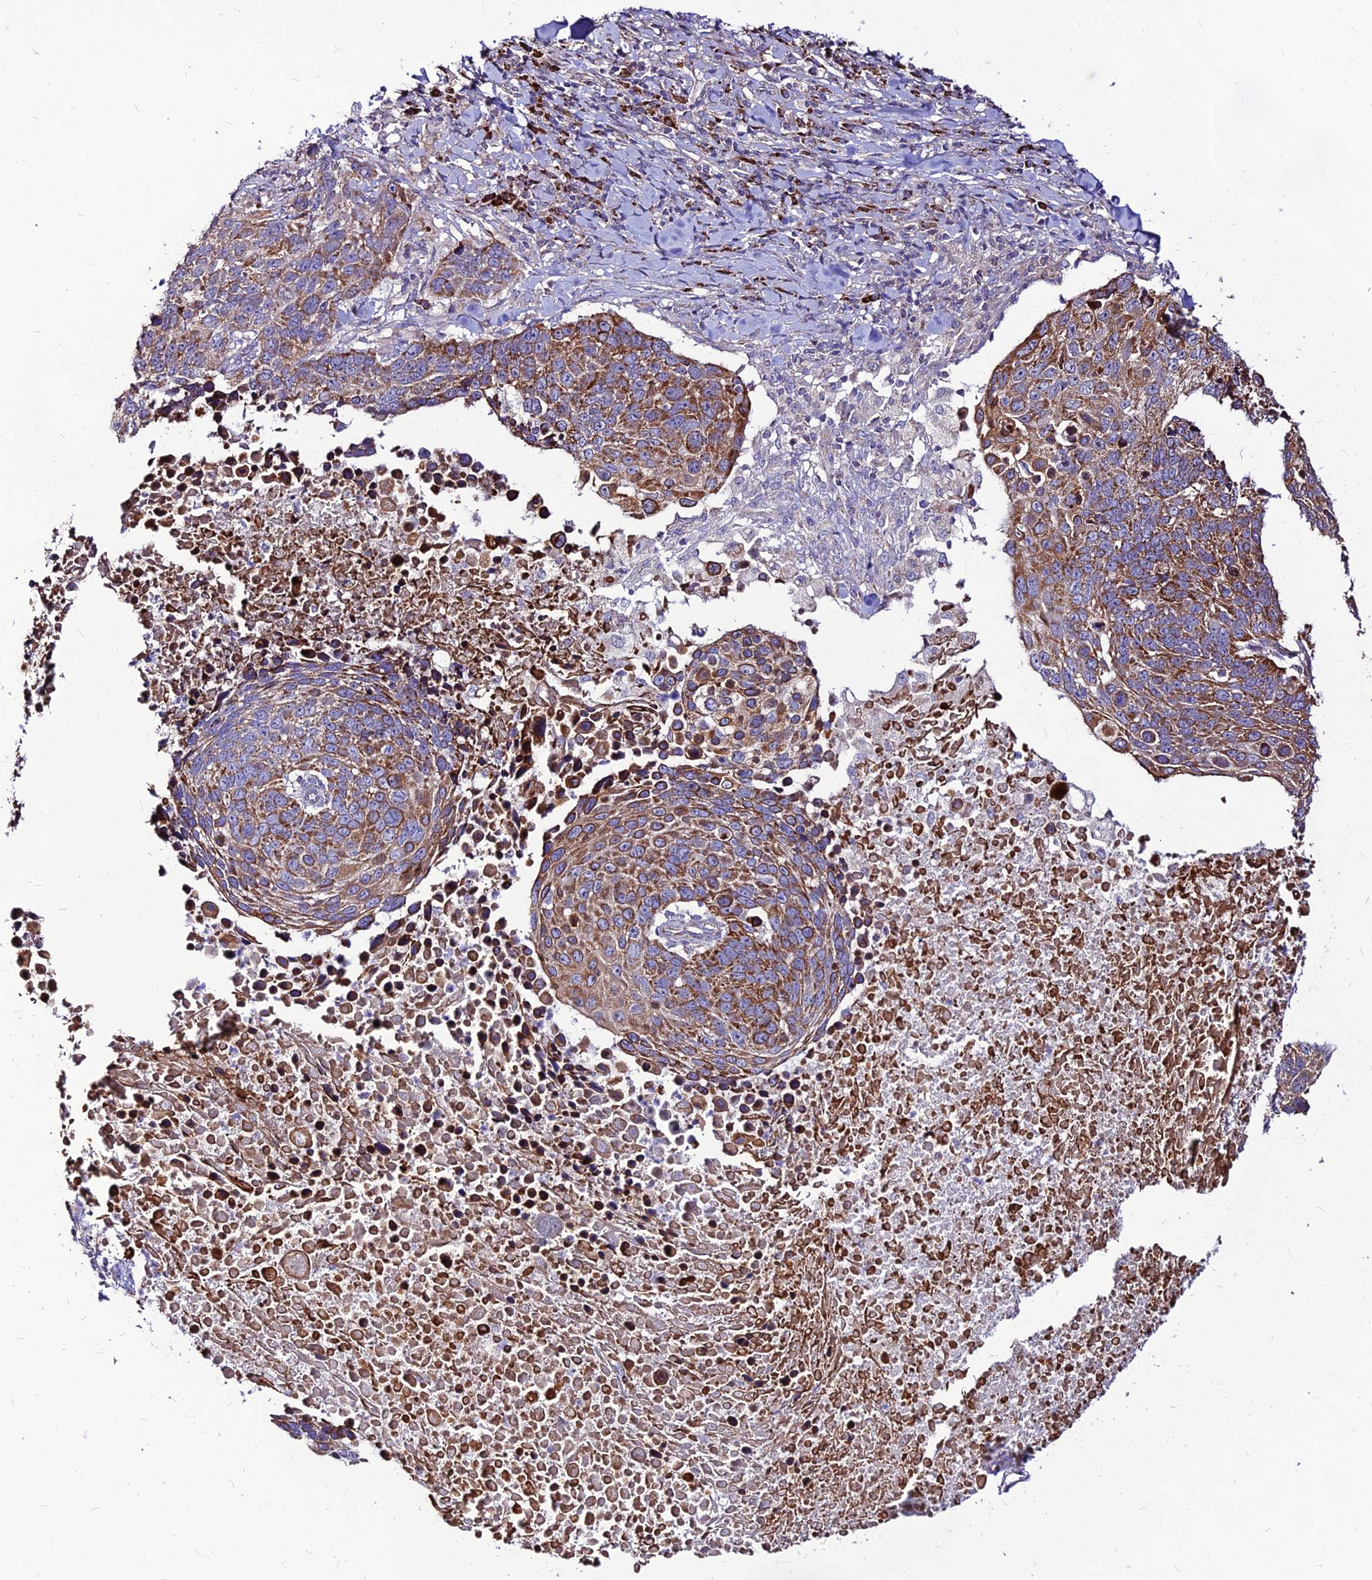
{"staining": {"intensity": "moderate", "quantity": ">75%", "location": "cytoplasmic/membranous"}, "tissue": "lung cancer", "cell_type": "Tumor cells", "image_type": "cancer", "snomed": [{"axis": "morphology", "description": "Normal tissue, NOS"}, {"axis": "morphology", "description": "Squamous cell carcinoma, NOS"}, {"axis": "topography", "description": "Lymph node"}, {"axis": "topography", "description": "Lung"}], "caption": "Human lung squamous cell carcinoma stained with a brown dye displays moderate cytoplasmic/membranous positive positivity in approximately >75% of tumor cells.", "gene": "ECI1", "patient": {"sex": "male", "age": 66}}